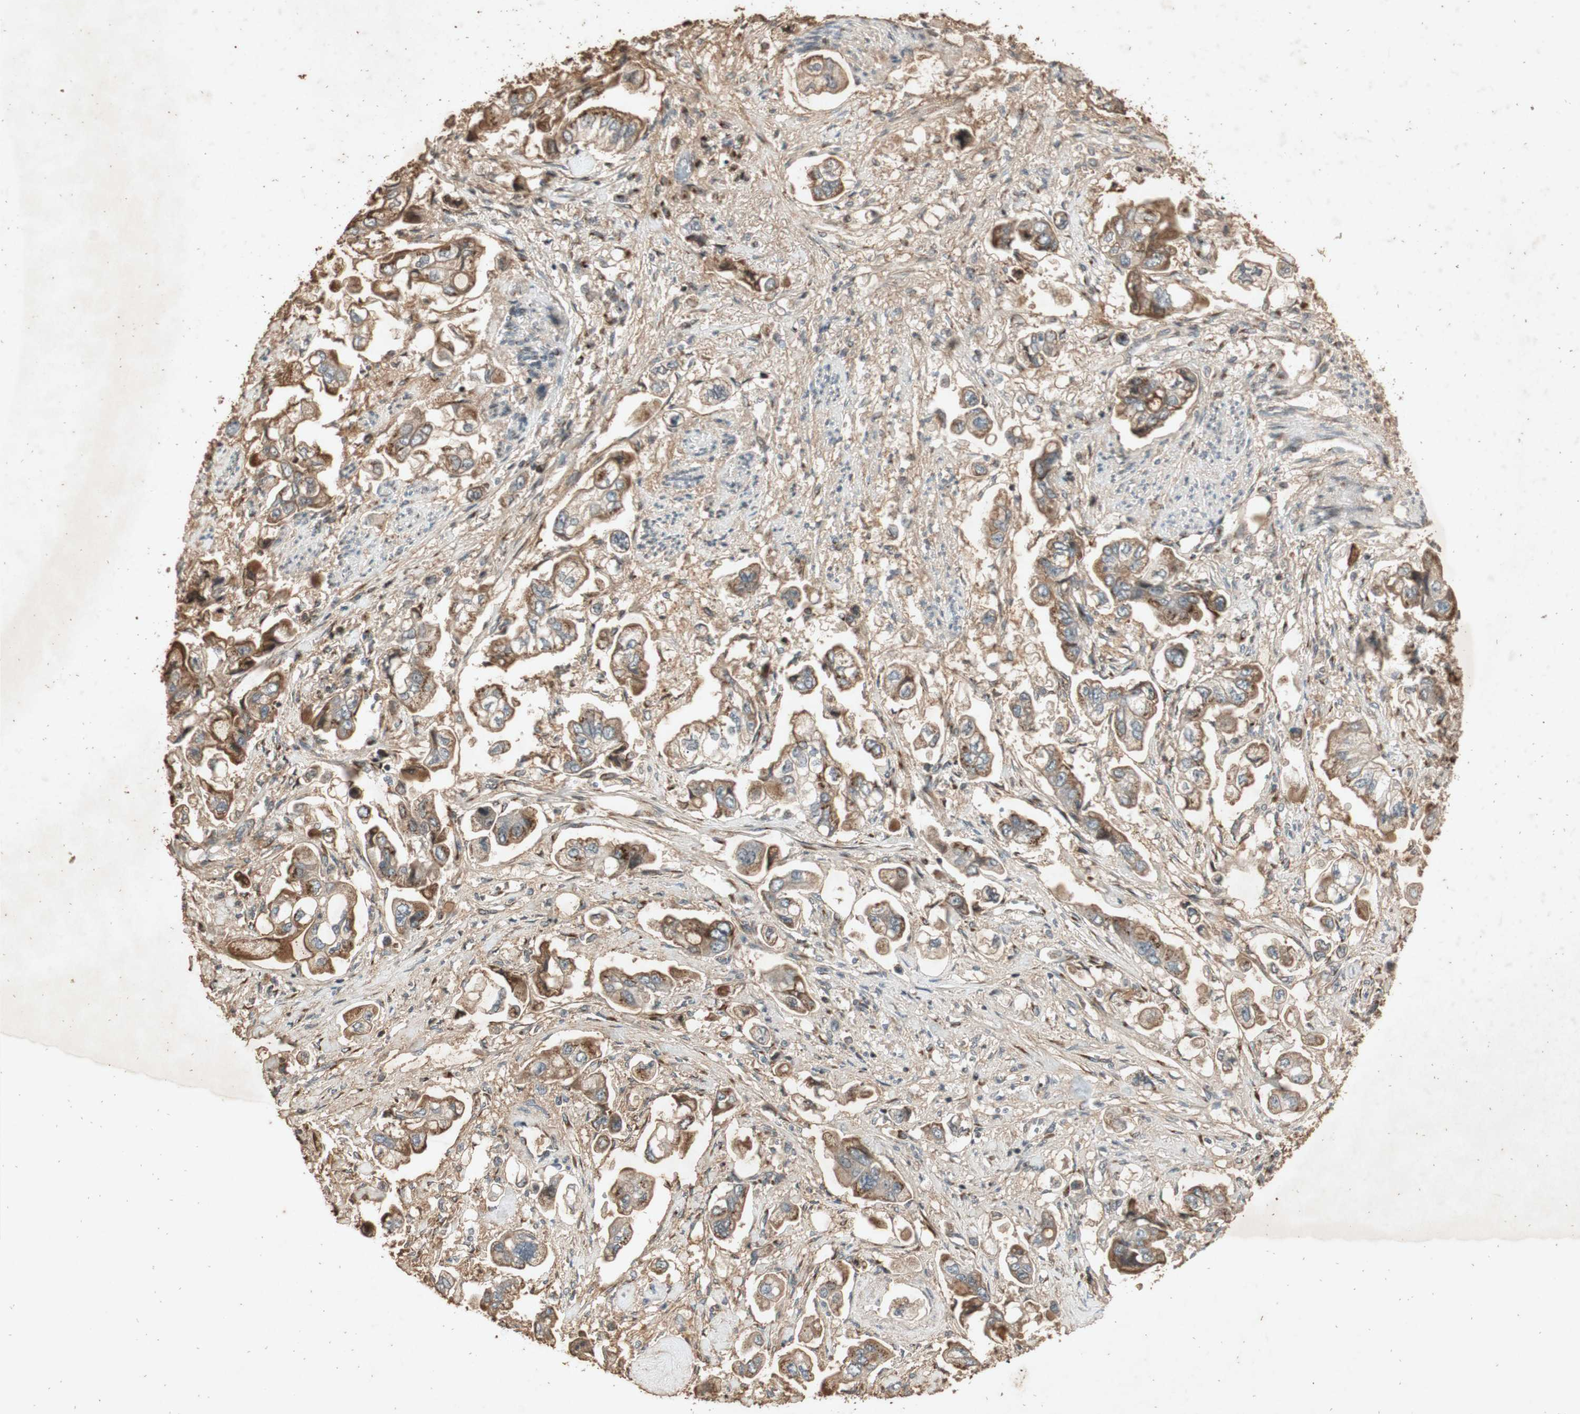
{"staining": {"intensity": "weak", "quantity": ">75%", "location": "cytoplasmic/membranous"}, "tissue": "stomach cancer", "cell_type": "Tumor cells", "image_type": "cancer", "snomed": [{"axis": "morphology", "description": "Adenocarcinoma, NOS"}, {"axis": "topography", "description": "Stomach"}], "caption": "Immunohistochemistry (IHC) photomicrograph of neoplastic tissue: adenocarcinoma (stomach) stained using IHC exhibits low levels of weak protein expression localized specifically in the cytoplasmic/membranous of tumor cells, appearing as a cytoplasmic/membranous brown color.", "gene": "NEO1", "patient": {"sex": "male", "age": 62}}